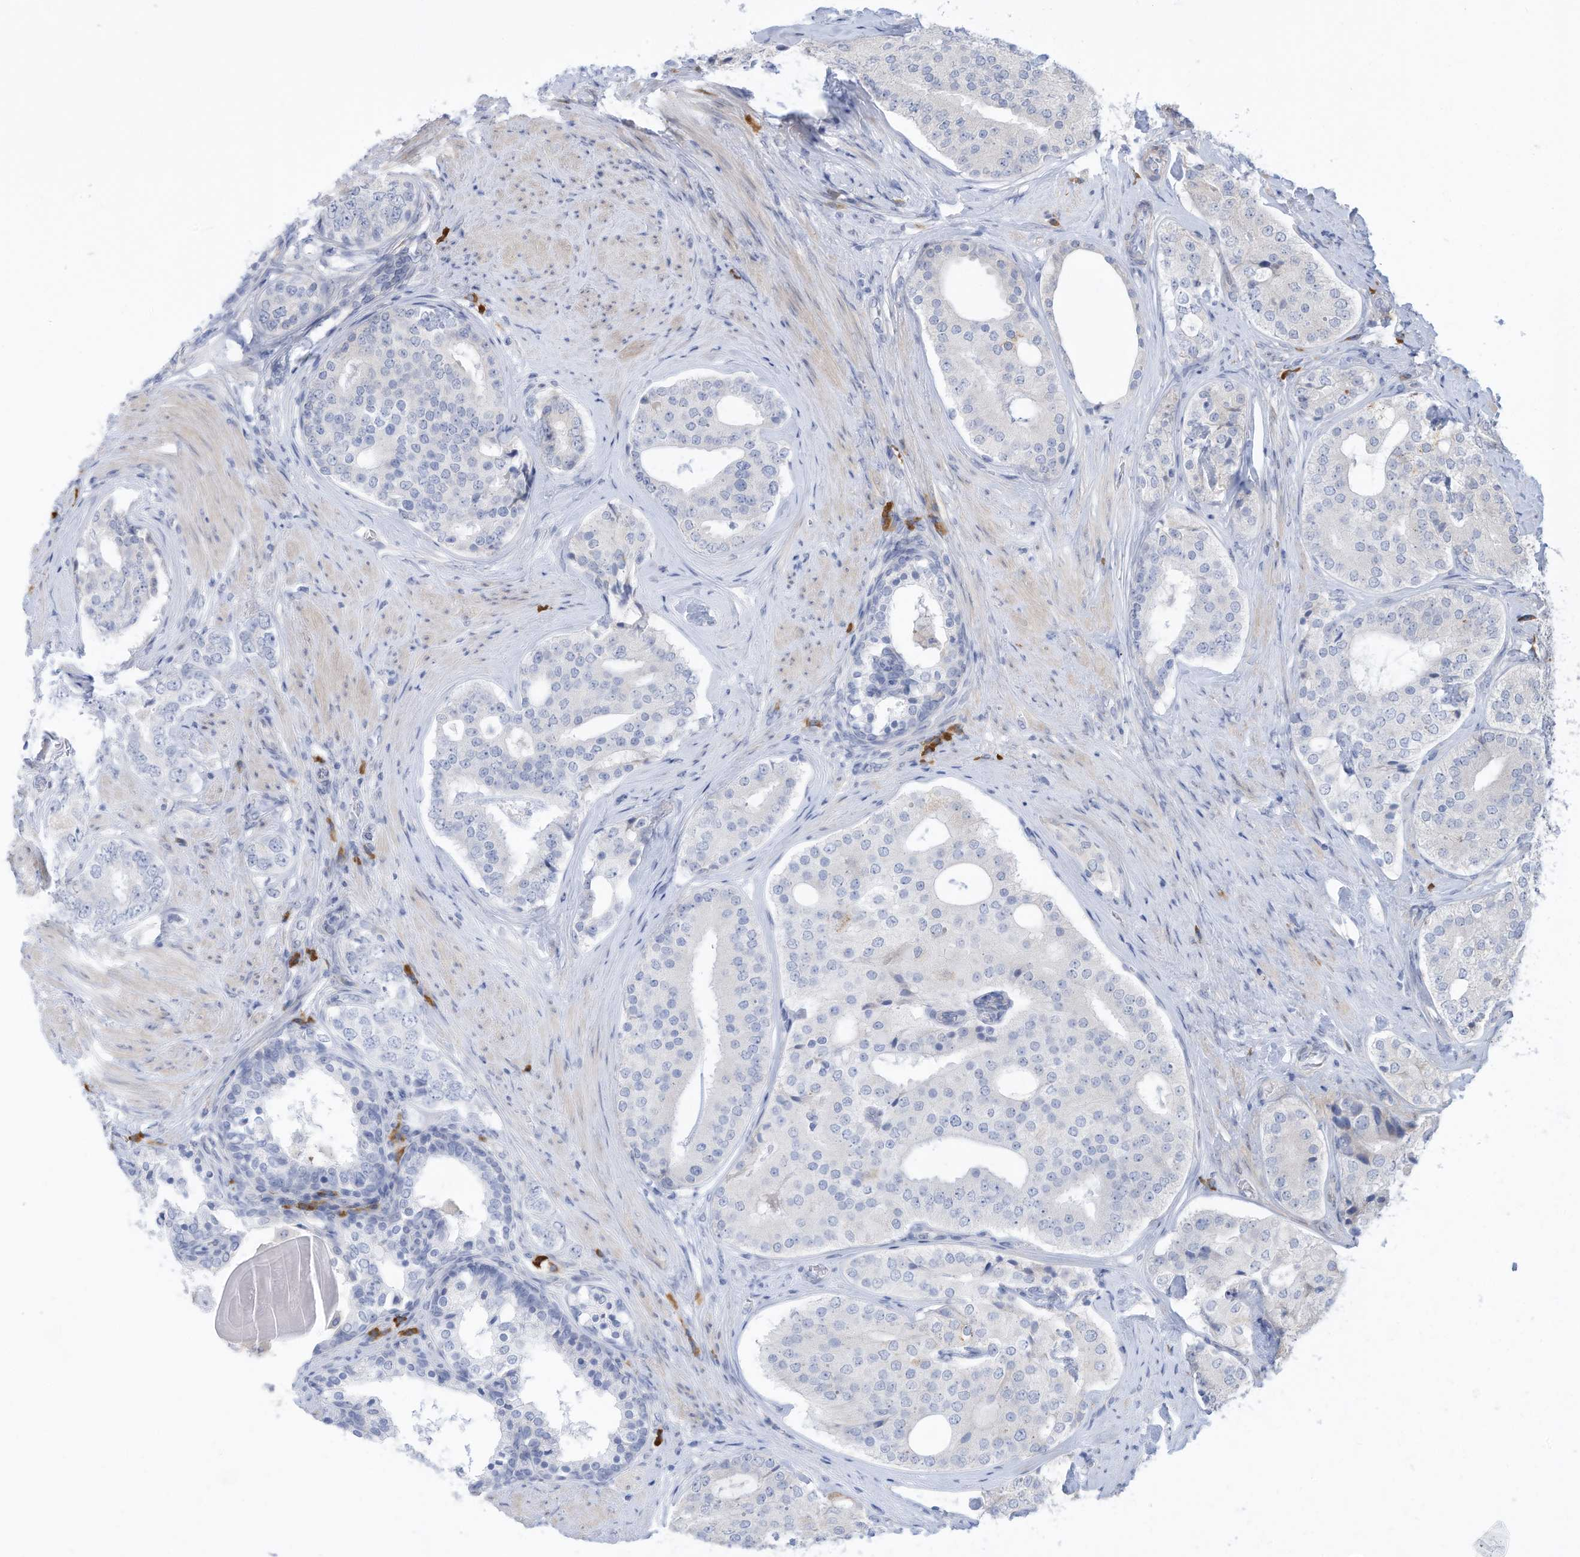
{"staining": {"intensity": "negative", "quantity": "none", "location": "none"}, "tissue": "prostate cancer", "cell_type": "Tumor cells", "image_type": "cancer", "snomed": [{"axis": "morphology", "description": "Adenocarcinoma, High grade"}, {"axis": "topography", "description": "Prostate"}], "caption": "A photomicrograph of human prostate cancer is negative for staining in tumor cells. (DAB (3,3'-diaminobenzidine) IHC visualized using brightfield microscopy, high magnification).", "gene": "ZNF292", "patient": {"sex": "male", "age": 56}}